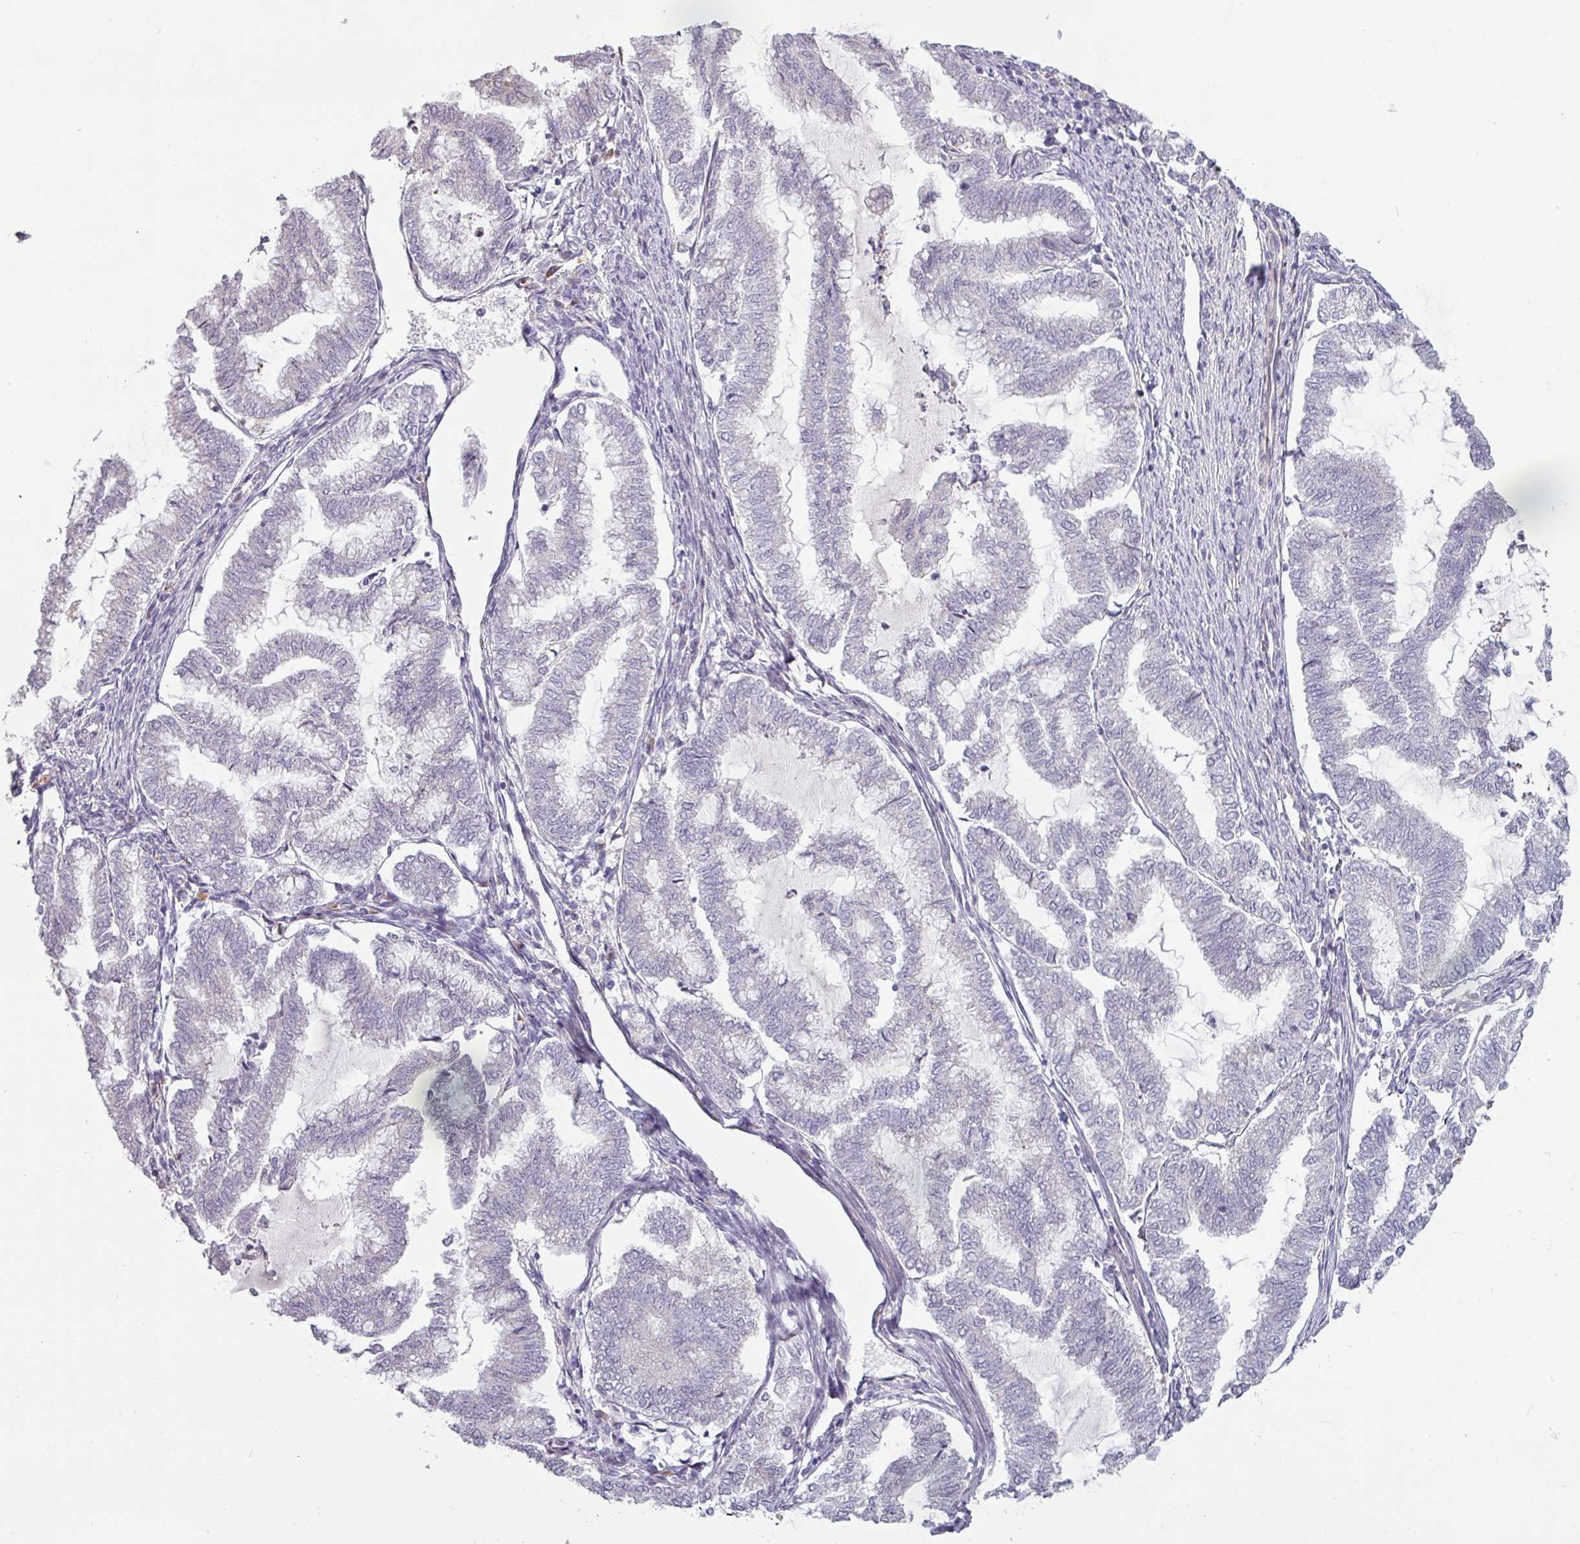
{"staining": {"intensity": "negative", "quantity": "none", "location": "none"}, "tissue": "endometrial cancer", "cell_type": "Tumor cells", "image_type": "cancer", "snomed": [{"axis": "morphology", "description": "Adenocarcinoma, NOS"}, {"axis": "topography", "description": "Endometrium"}], "caption": "Tumor cells show no significant staining in endometrial cancer.", "gene": "C2orf16", "patient": {"sex": "female", "age": 79}}